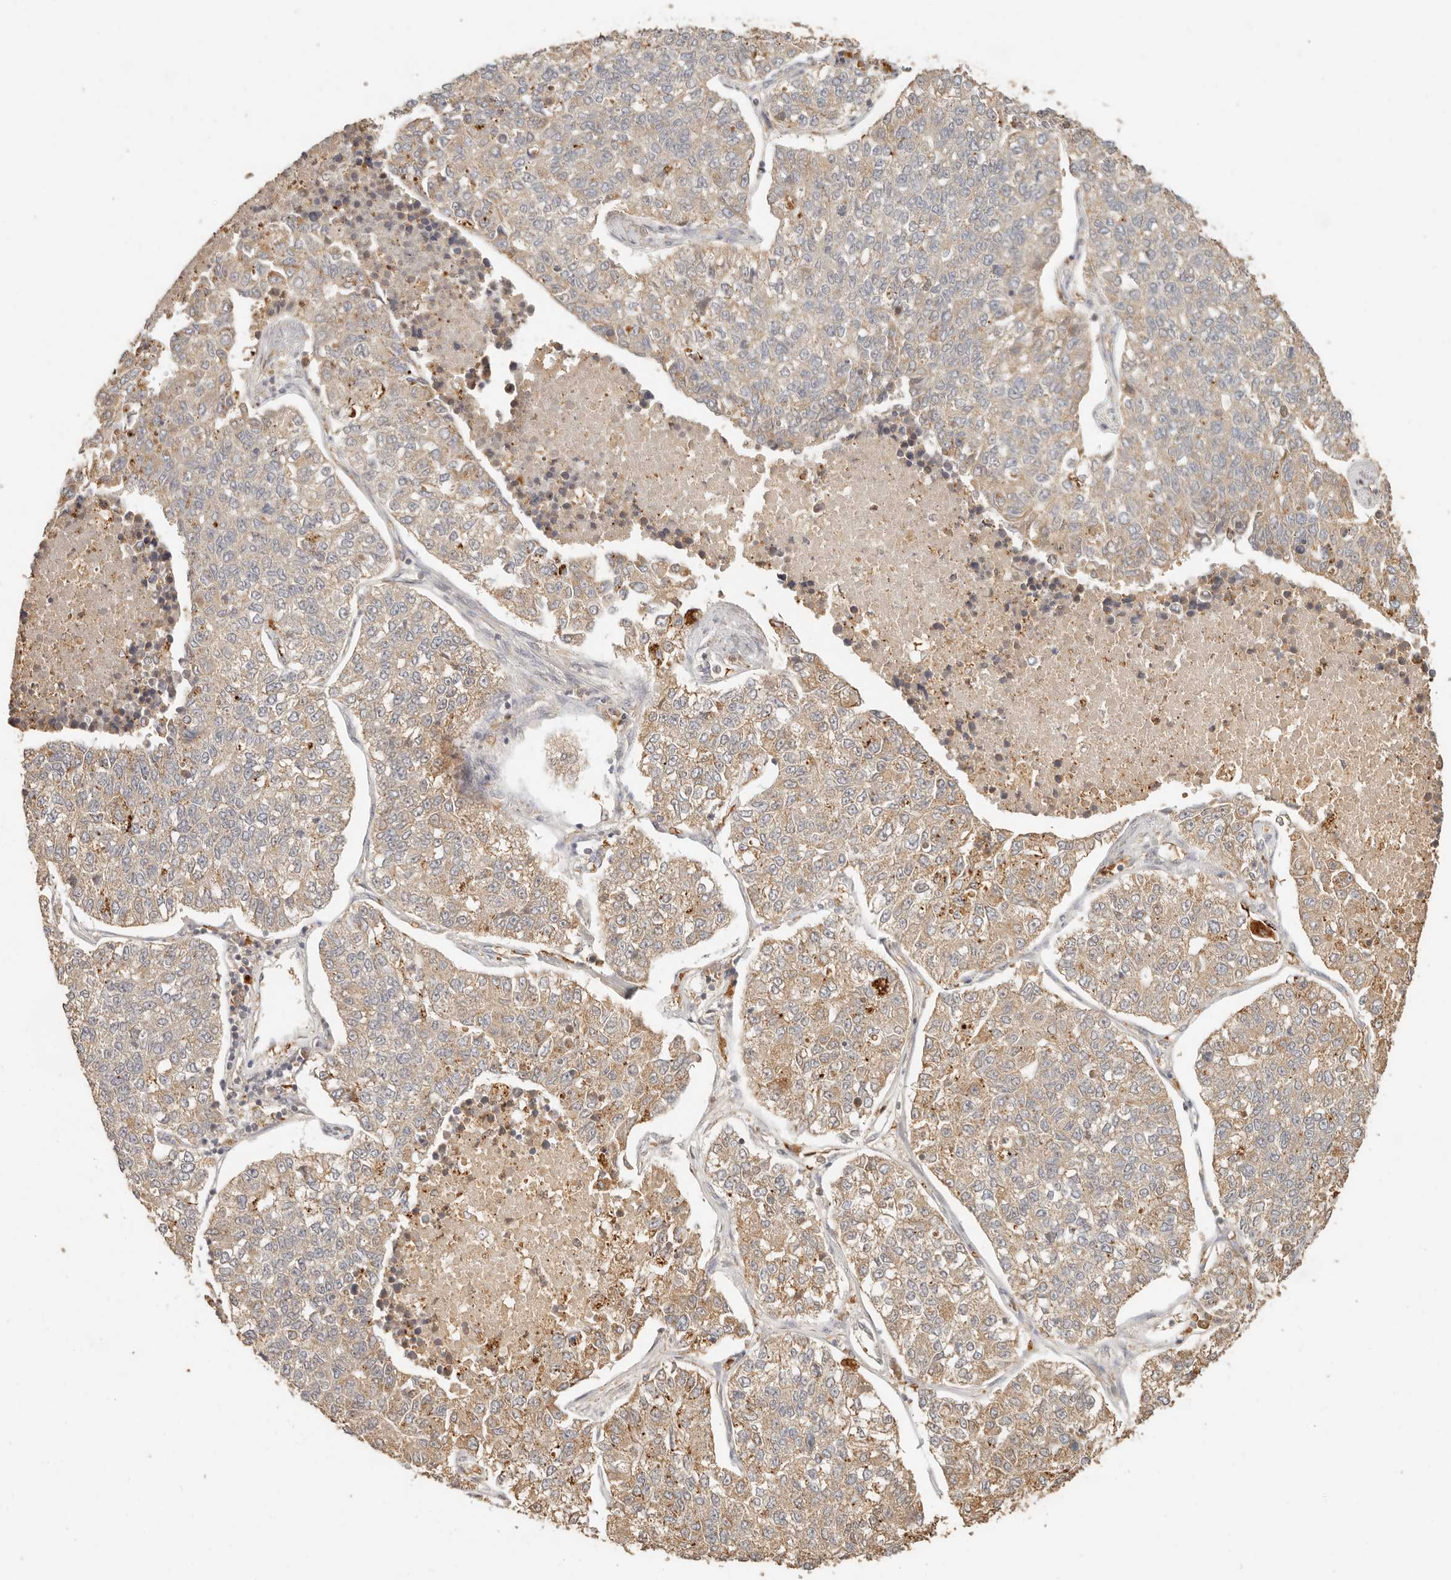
{"staining": {"intensity": "weak", "quantity": "25%-75%", "location": "cytoplasmic/membranous"}, "tissue": "lung cancer", "cell_type": "Tumor cells", "image_type": "cancer", "snomed": [{"axis": "morphology", "description": "Adenocarcinoma, NOS"}, {"axis": "topography", "description": "Lung"}], "caption": "Tumor cells show low levels of weak cytoplasmic/membranous positivity in about 25%-75% of cells in lung cancer (adenocarcinoma). The staining is performed using DAB (3,3'-diaminobenzidine) brown chromogen to label protein expression. The nuclei are counter-stained blue using hematoxylin.", "gene": "INTS11", "patient": {"sex": "male", "age": 49}}